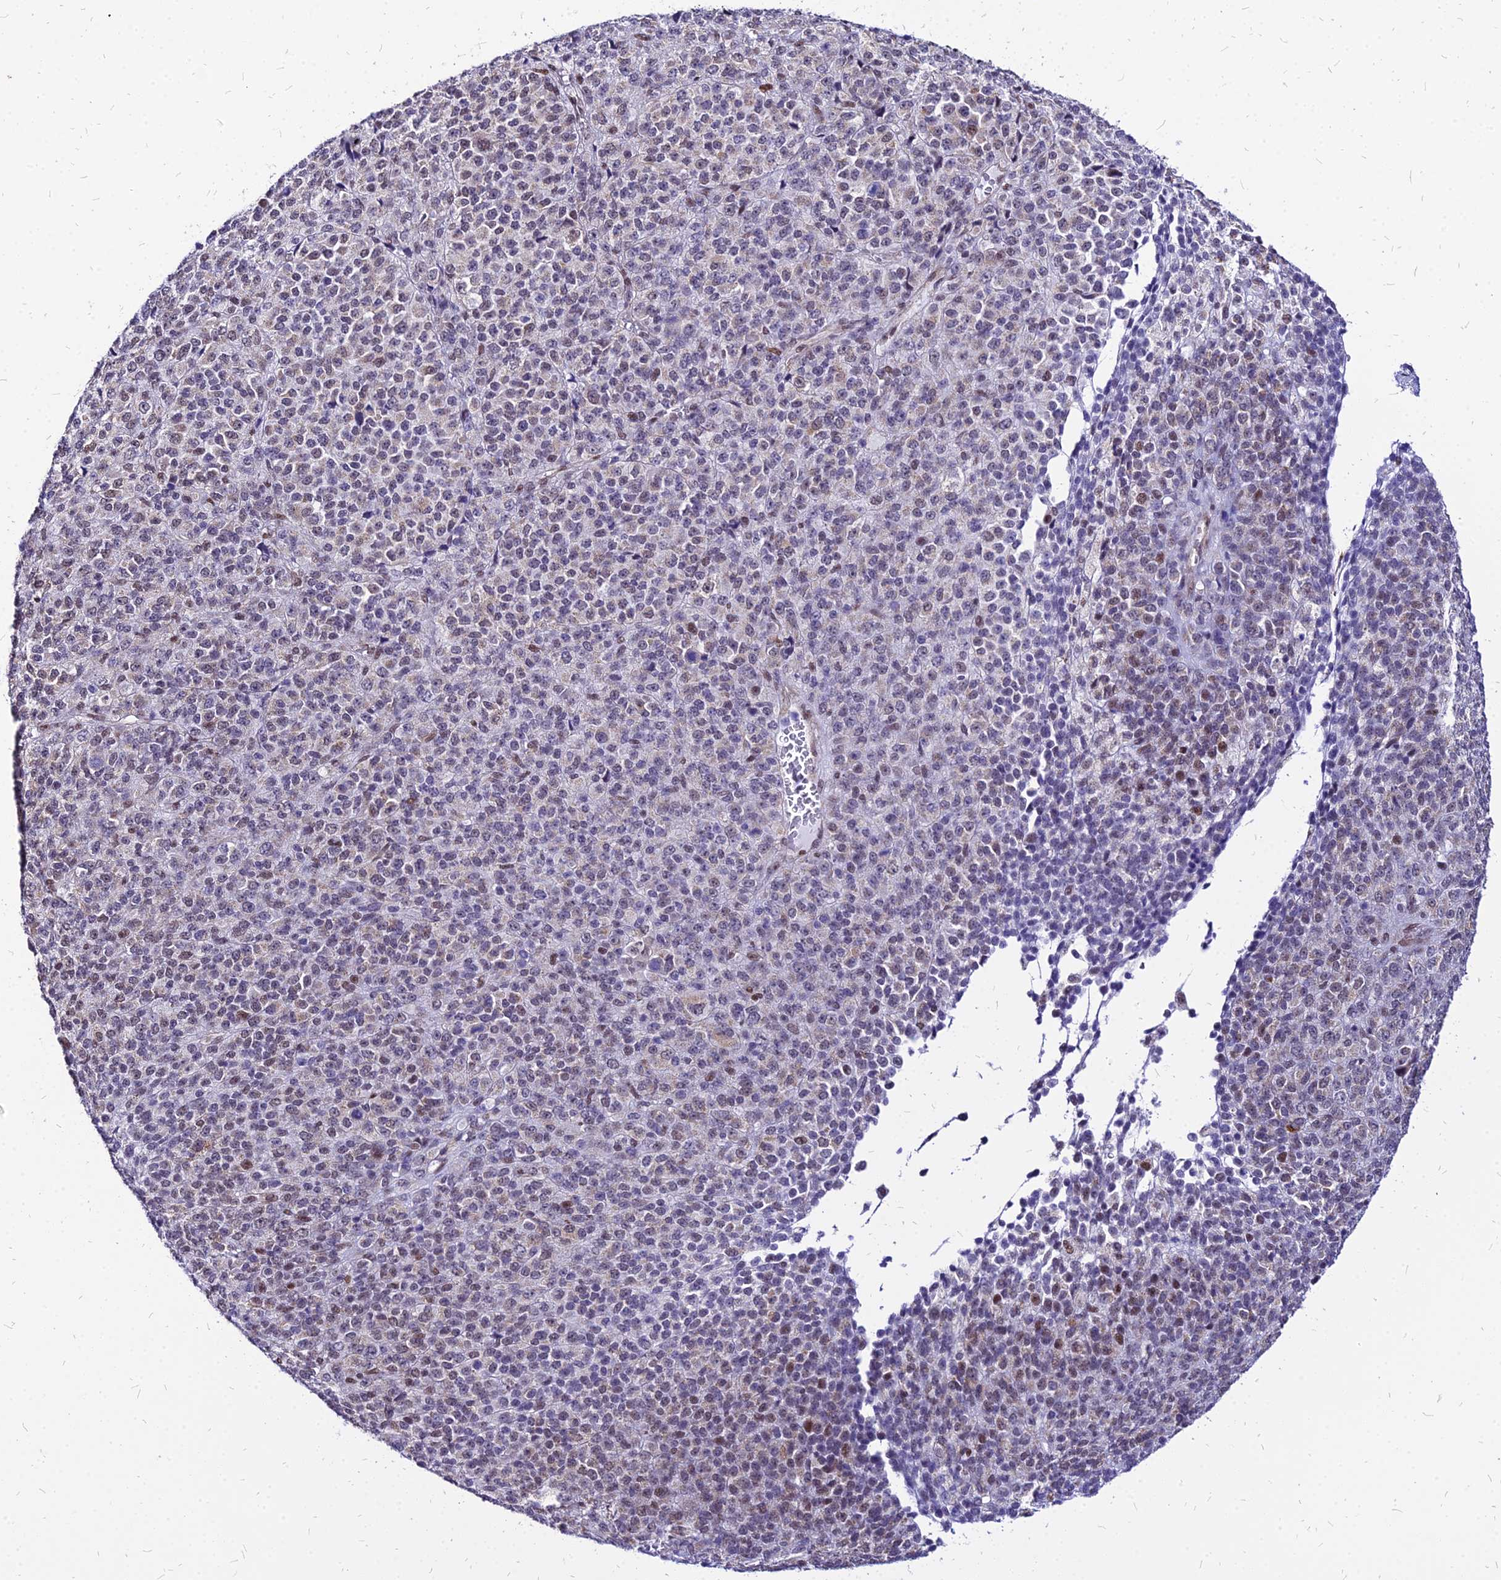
{"staining": {"intensity": "moderate", "quantity": "<25%", "location": "nuclear"}, "tissue": "melanoma", "cell_type": "Tumor cells", "image_type": "cancer", "snomed": [{"axis": "morphology", "description": "Malignant melanoma, Metastatic site"}, {"axis": "topography", "description": "Brain"}], "caption": "This is a histology image of IHC staining of malignant melanoma (metastatic site), which shows moderate expression in the nuclear of tumor cells.", "gene": "FDX2", "patient": {"sex": "female", "age": 56}}